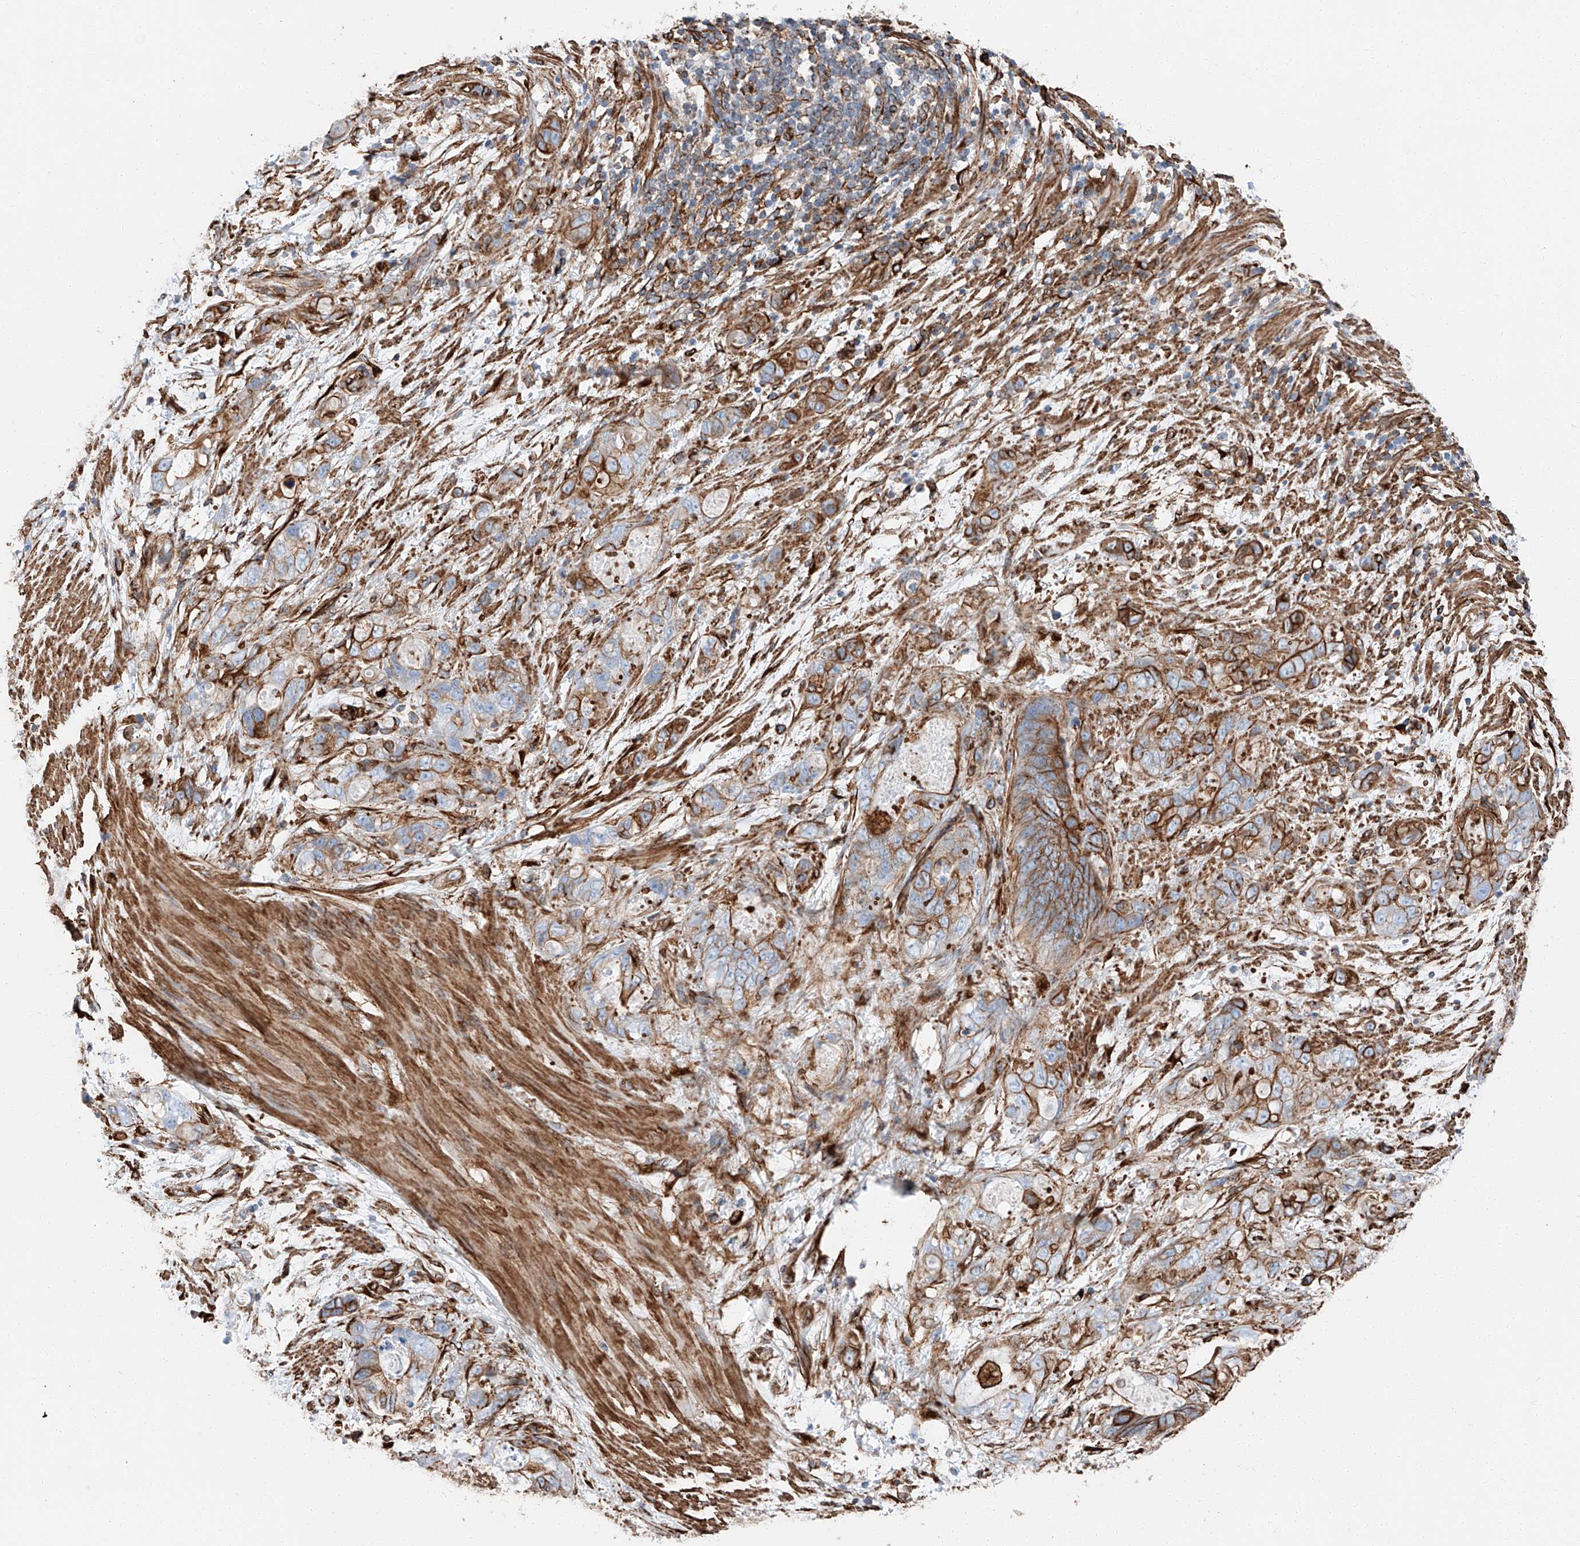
{"staining": {"intensity": "moderate", "quantity": ">75%", "location": "cytoplasmic/membranous"}, "tissue": "stomach cancer", "cell_type": "Tumor cells", "image_type": "cancer", "snomed": [{"axis": "morphology", "description": "Normal tissue, NOS"}, {"axis": "morphology", "description": "Adenocarcinoma, NOS"}, {"axis": "topography", "description": "Stomach"}], "caption": "A micrograph of stomach cancer stained for a protein reveals moderate cytoplasmic/membranous brown staining in tumor cells.", "gene": "ZNF804A", "patient": {"sex": "female", "age": 89}}